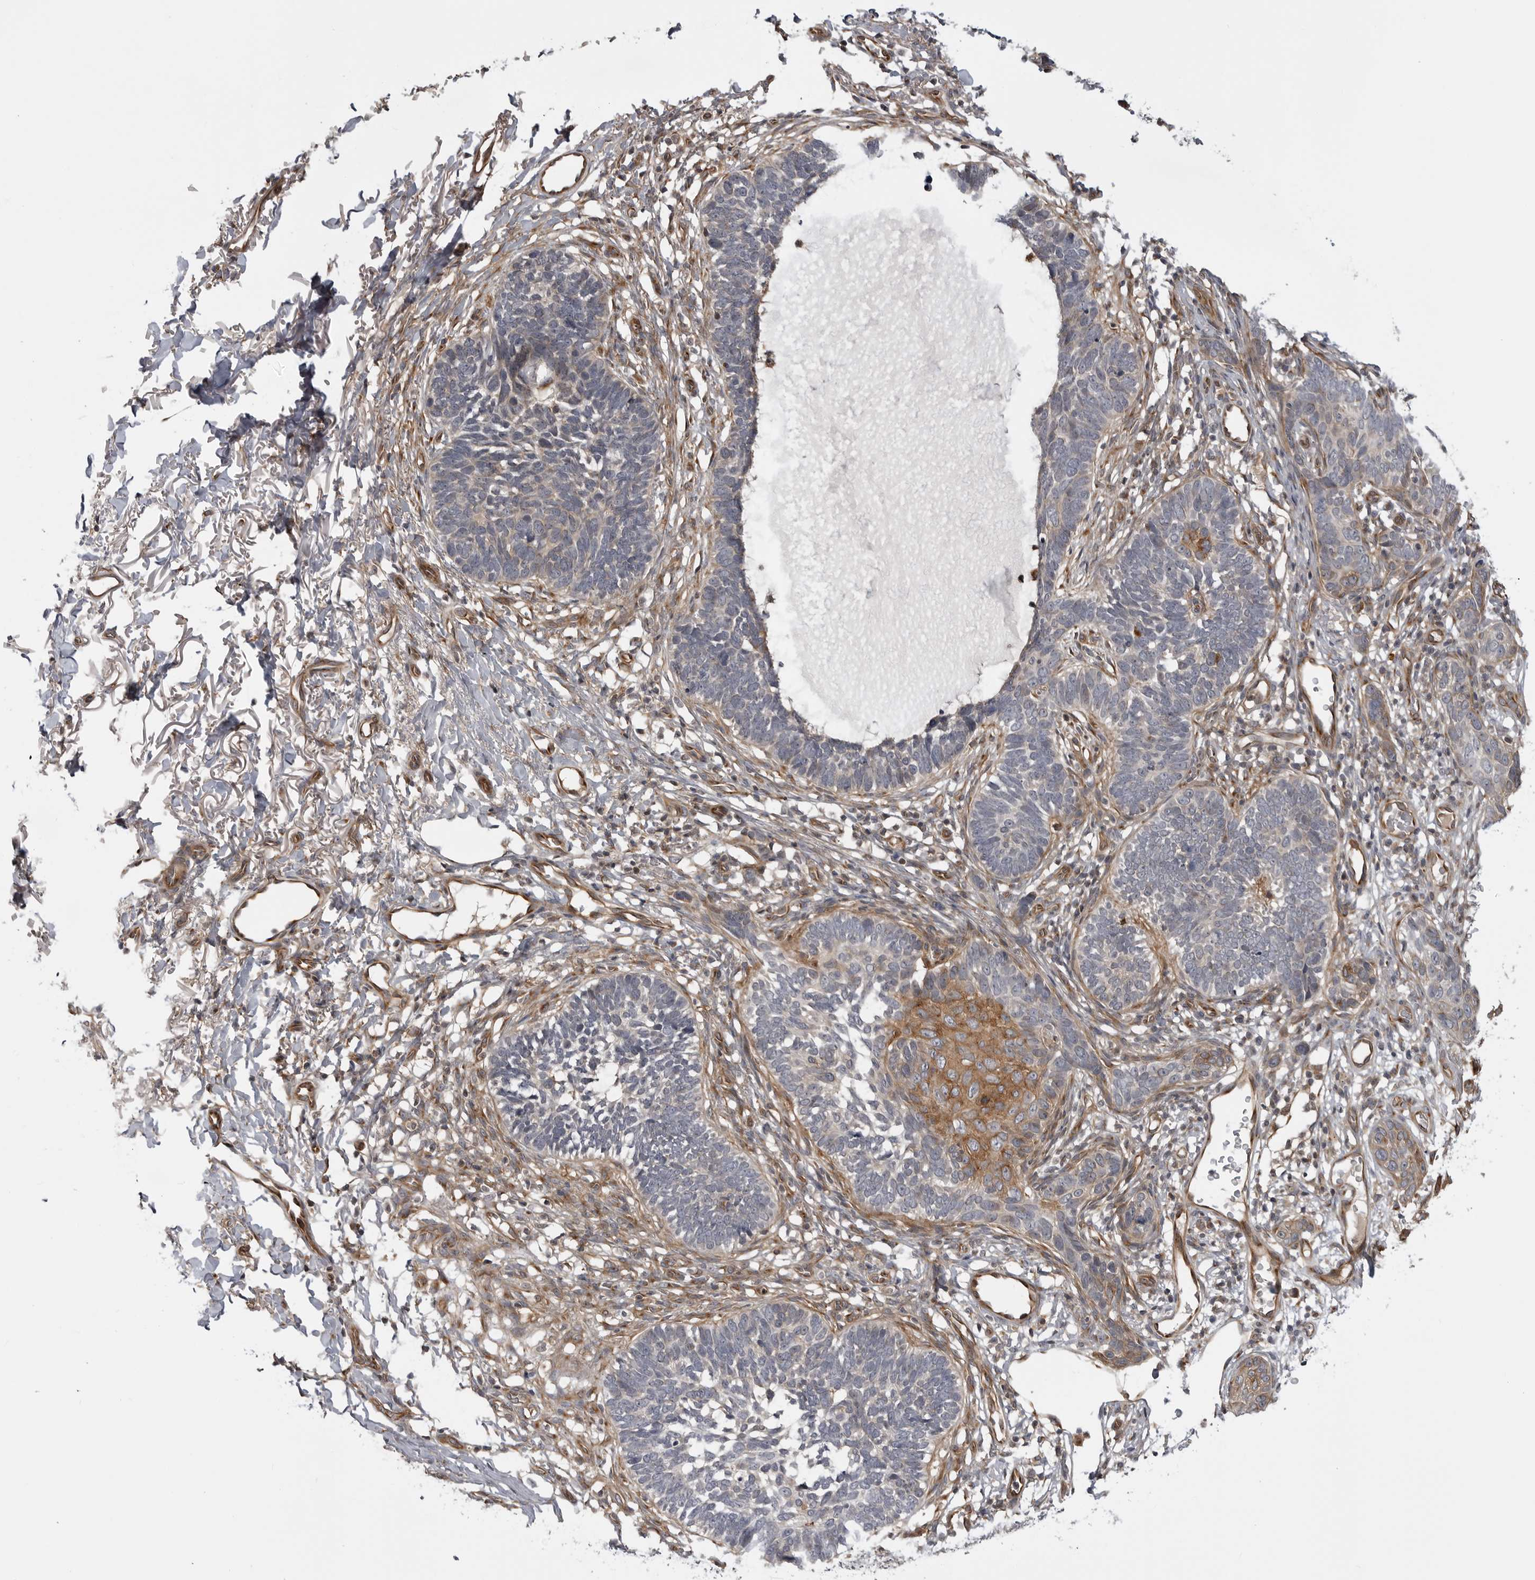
{"staining": {"intensity": "moderate", "quantity": "<25%", "location": "cytoplasmic/membranous"}, "tissue": "skin cancer", "cell_type": "Tumor cells", "image_type": "cancer", "snomed": [{"axis": "morphology", "description": "Normal tissue, NOS"}, {"axis": "morphology", "description": "Basal cell carcinoma"}, {"axis": "topography", "description": "Skin"}], "caption": "IHC staining of skin cancer (basal cell carcinoma), which reveals low levels of moderate cytoplasmic/membranous positivity in about <25% of tumor cells indicating moderate cytoplasmic/membranous protein positivity. The staining was performed using DAB (brown) for protein detection and nuclei were counterstained in hematoxylin (blue).", "gene": "LRRC45", "patient": {"sex": "male", "age": 77}}